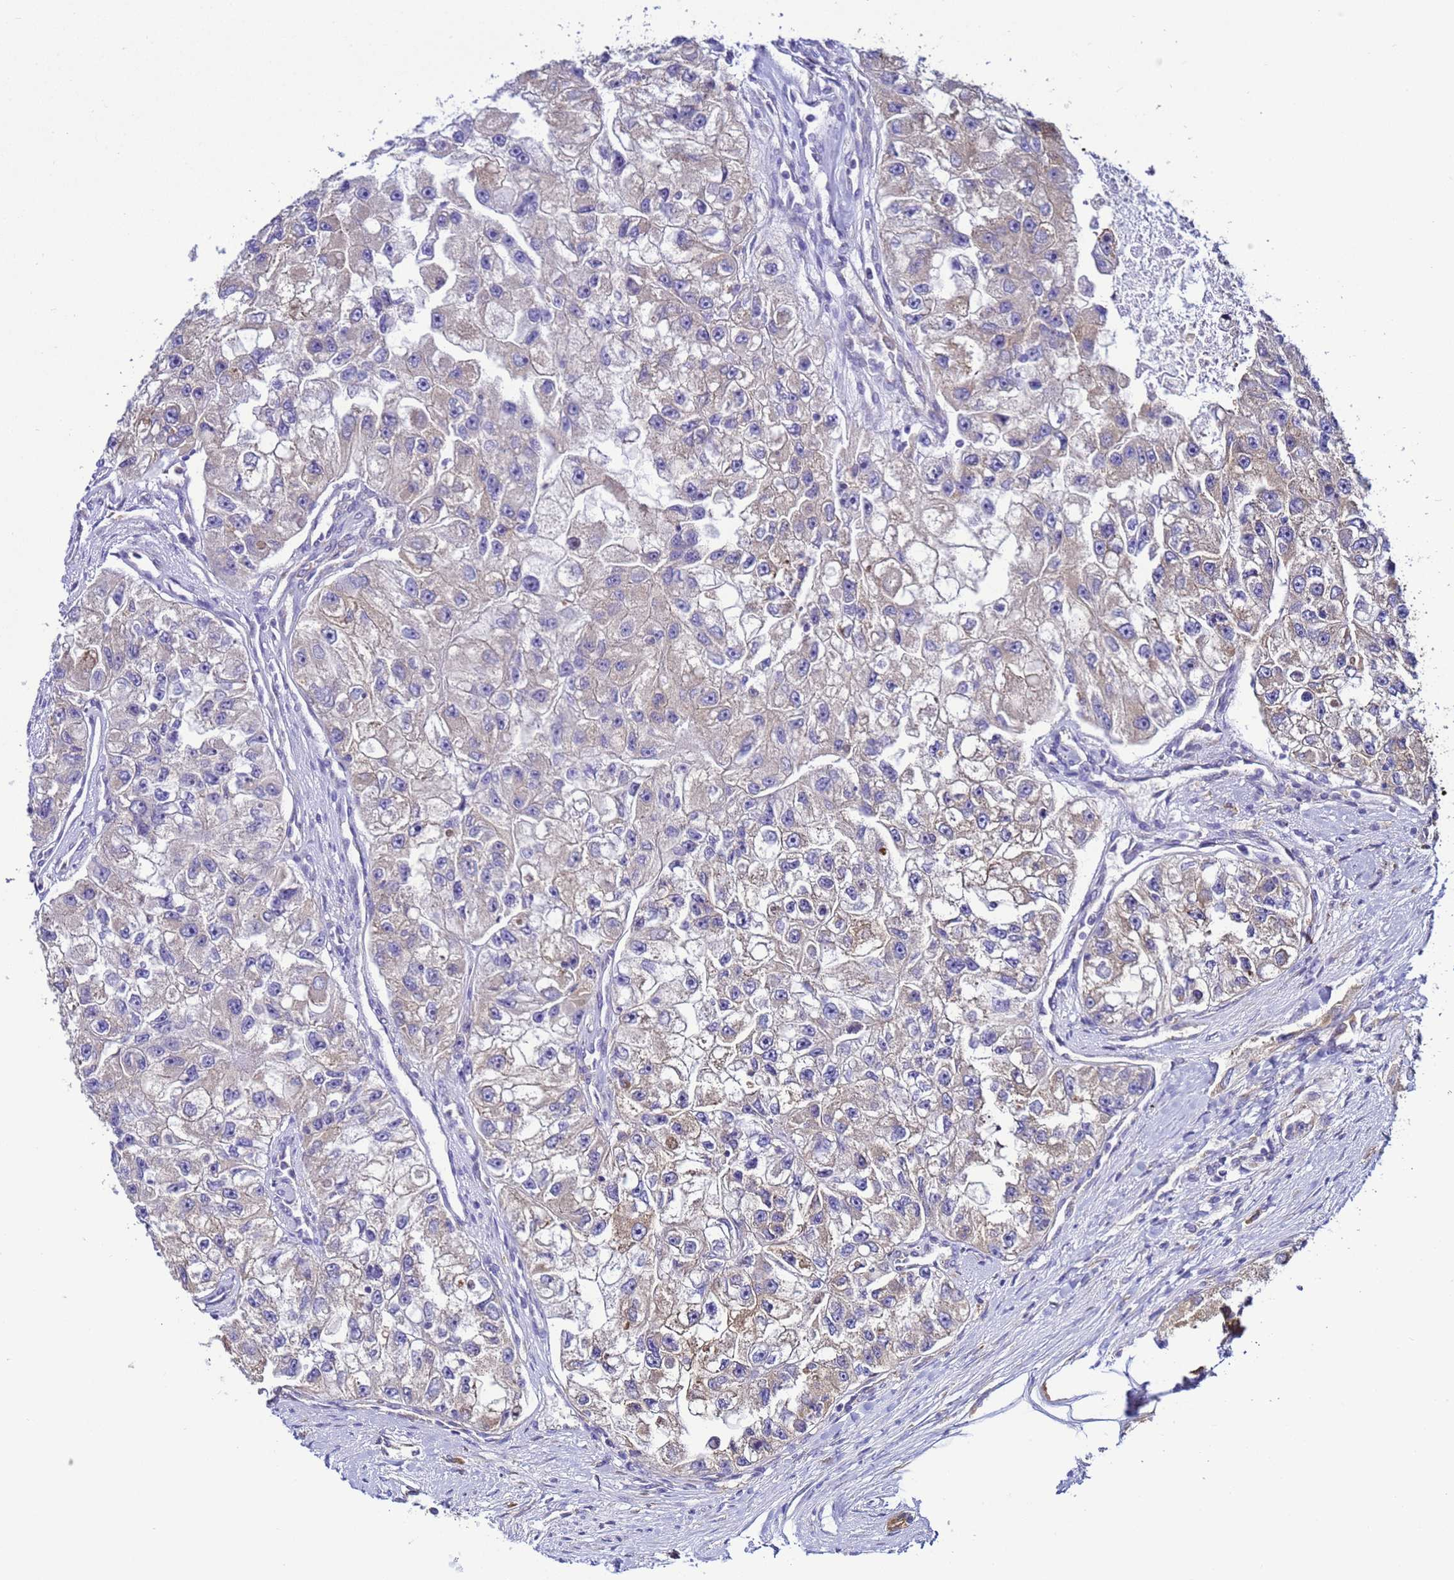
{"staining": {"intensity": "moderate", "quantity": "<25%", "location": "cytoplasmic/membranous"}, "tissue": "renal cancer", "cell_type": "Tumor cells", "image_type": "cancer", "snomed": [{"axis": "morphology", "description": "Adenocarcinoma, NOS"}, {"axis": "topography", "description": "Kidney"}], "caption": "Protein analysis of renal adenocarcinoma tissue displays moderate cytoplasmic/membranous expression in about <25% of tumor cells.", "gene": "NARS1", "patient": {"sex": "male", "age": 63}}